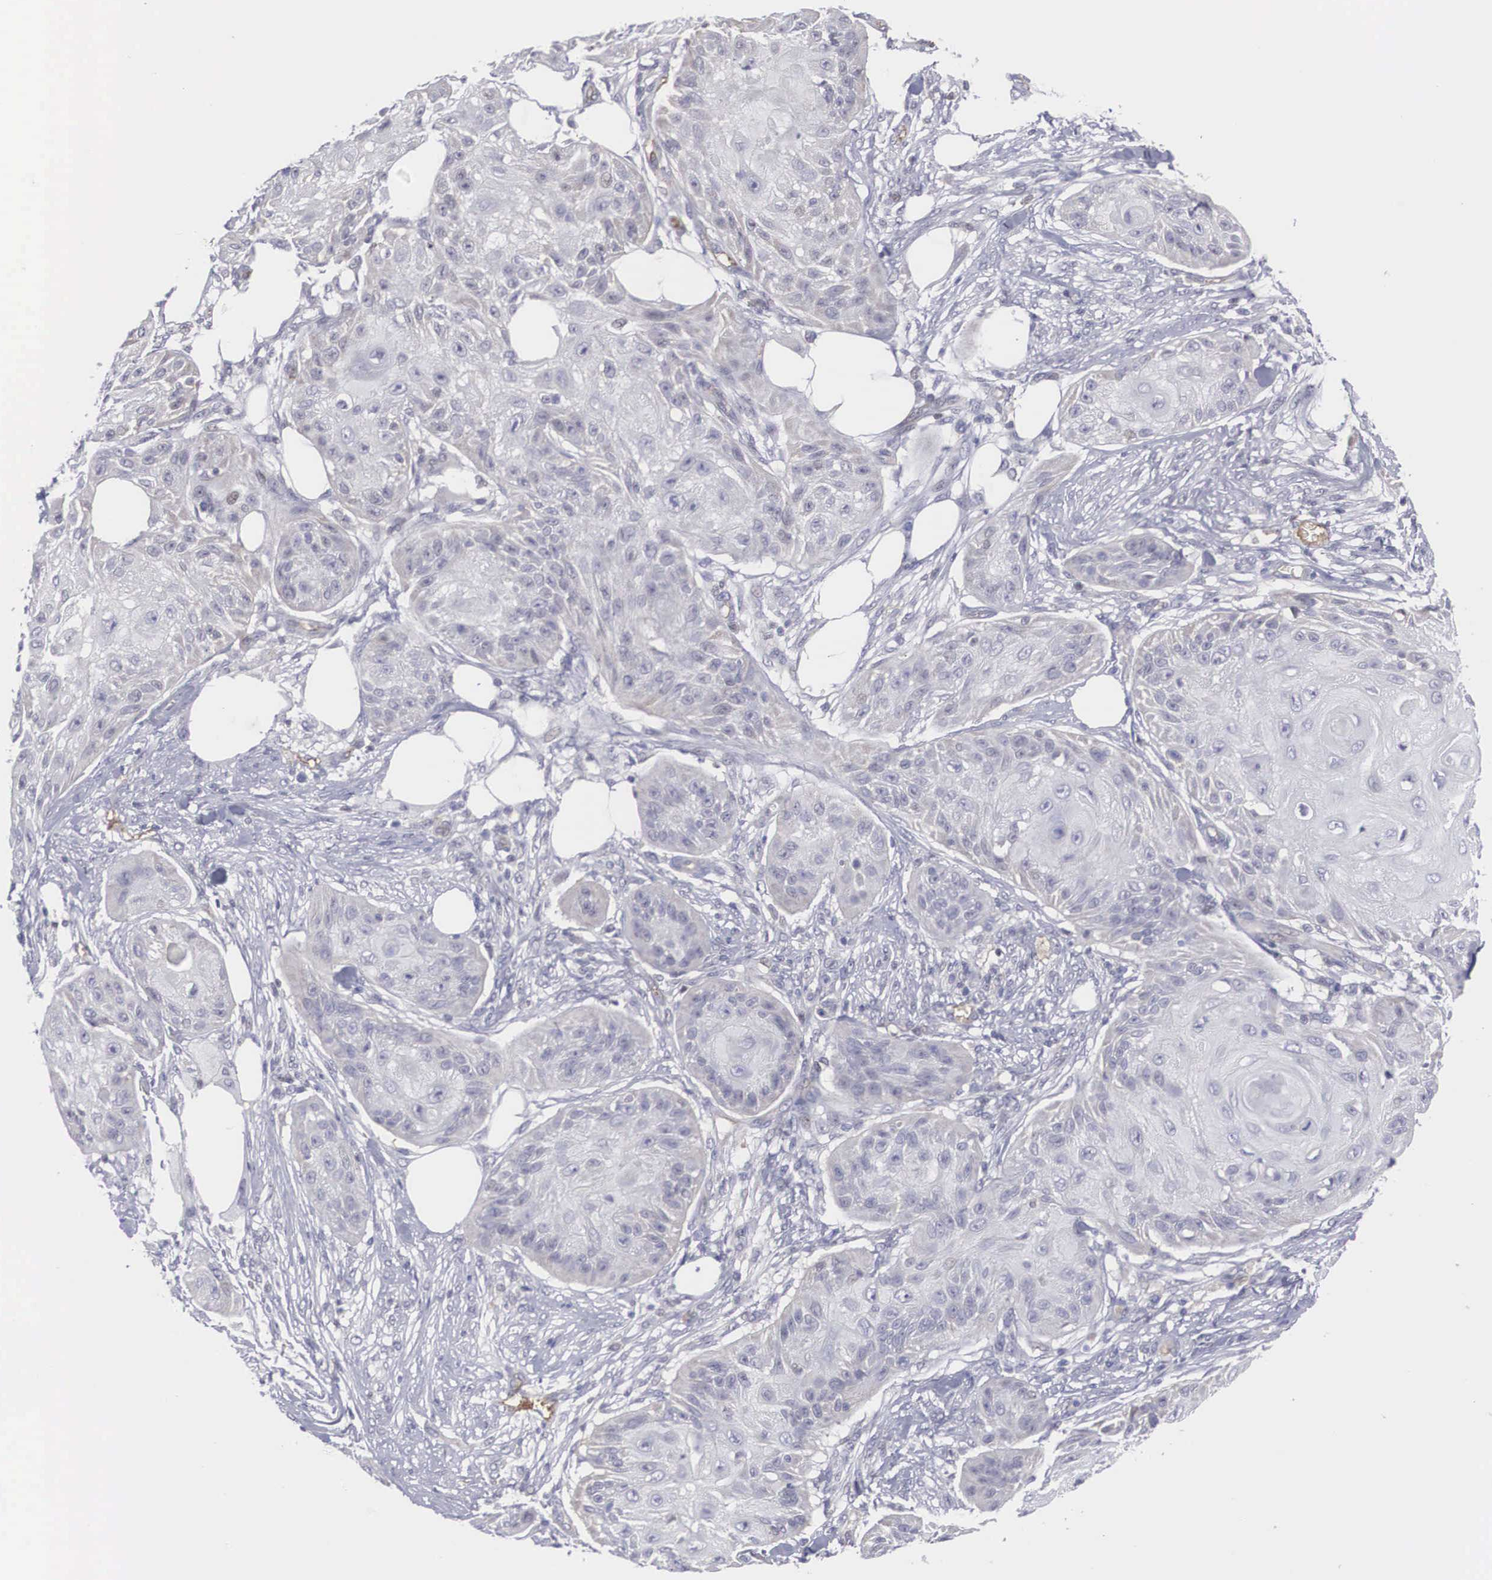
{"staining": {"intensity": "negative", "quantity": "none", "location": "none"}, "tissue": "skin cancer", "cell_type": "Tumor cells", "image_type": "cancer", "snomed": [{"axis": "morphology", "description": "Squamous cell carcinoma, NOS"}, {"axis": "topography", "description": "Skin"}], "caption": "This micrograph is of skin squamous cell carcinoma stained with IHC to label a protein in brown with the nuclei are counter-stained blue. There is no positivity in tumor cells.", "gene": "RBPJ", "patient": {"sex": "female", "age": 88}}